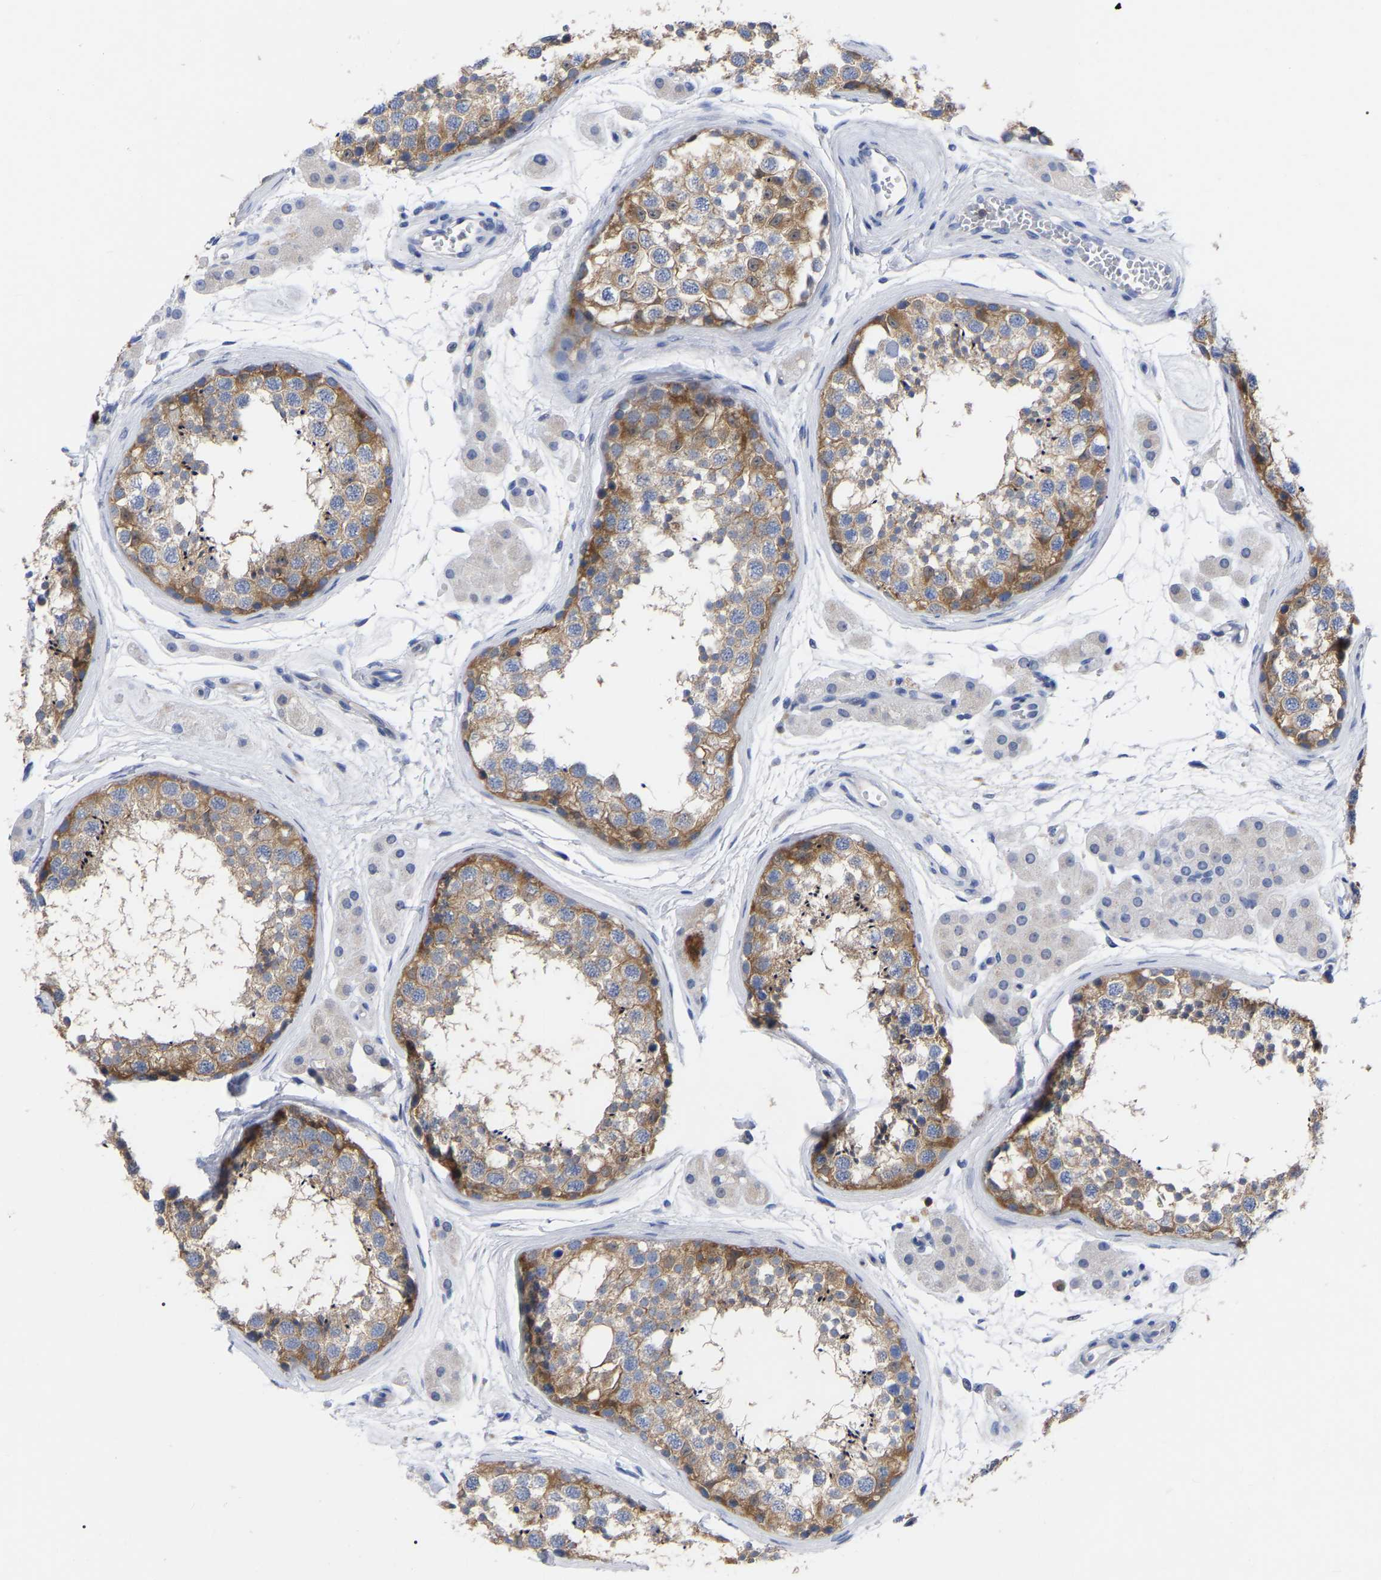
{"staining": {"intensity": "moderate", "quantity": ">75%", "location": "cytoplasmic/membranous"}, "tissue": "testis", "cell_type": "Cells in seminiferous ducts", "image_type": "normal", "snomed": [{"axis": "morphology", "description": "Normal tissue, NOS"}, {"axis": "topography", "description": "Testis"}], "caption": "Brown immunohistochemical staining in normal testis displays moderate cytoplasmic/membranous staining in about >75% of cells in seminiferous ducts. The protein of interest is stained brown, and the nuclei are stained in blue (DAB (3,3'-diaminobenzidine) IHC with brightfield microscopy, high magnification).", "gene": "PTPN7", "patient": {"sex": "male", "age": 56}}